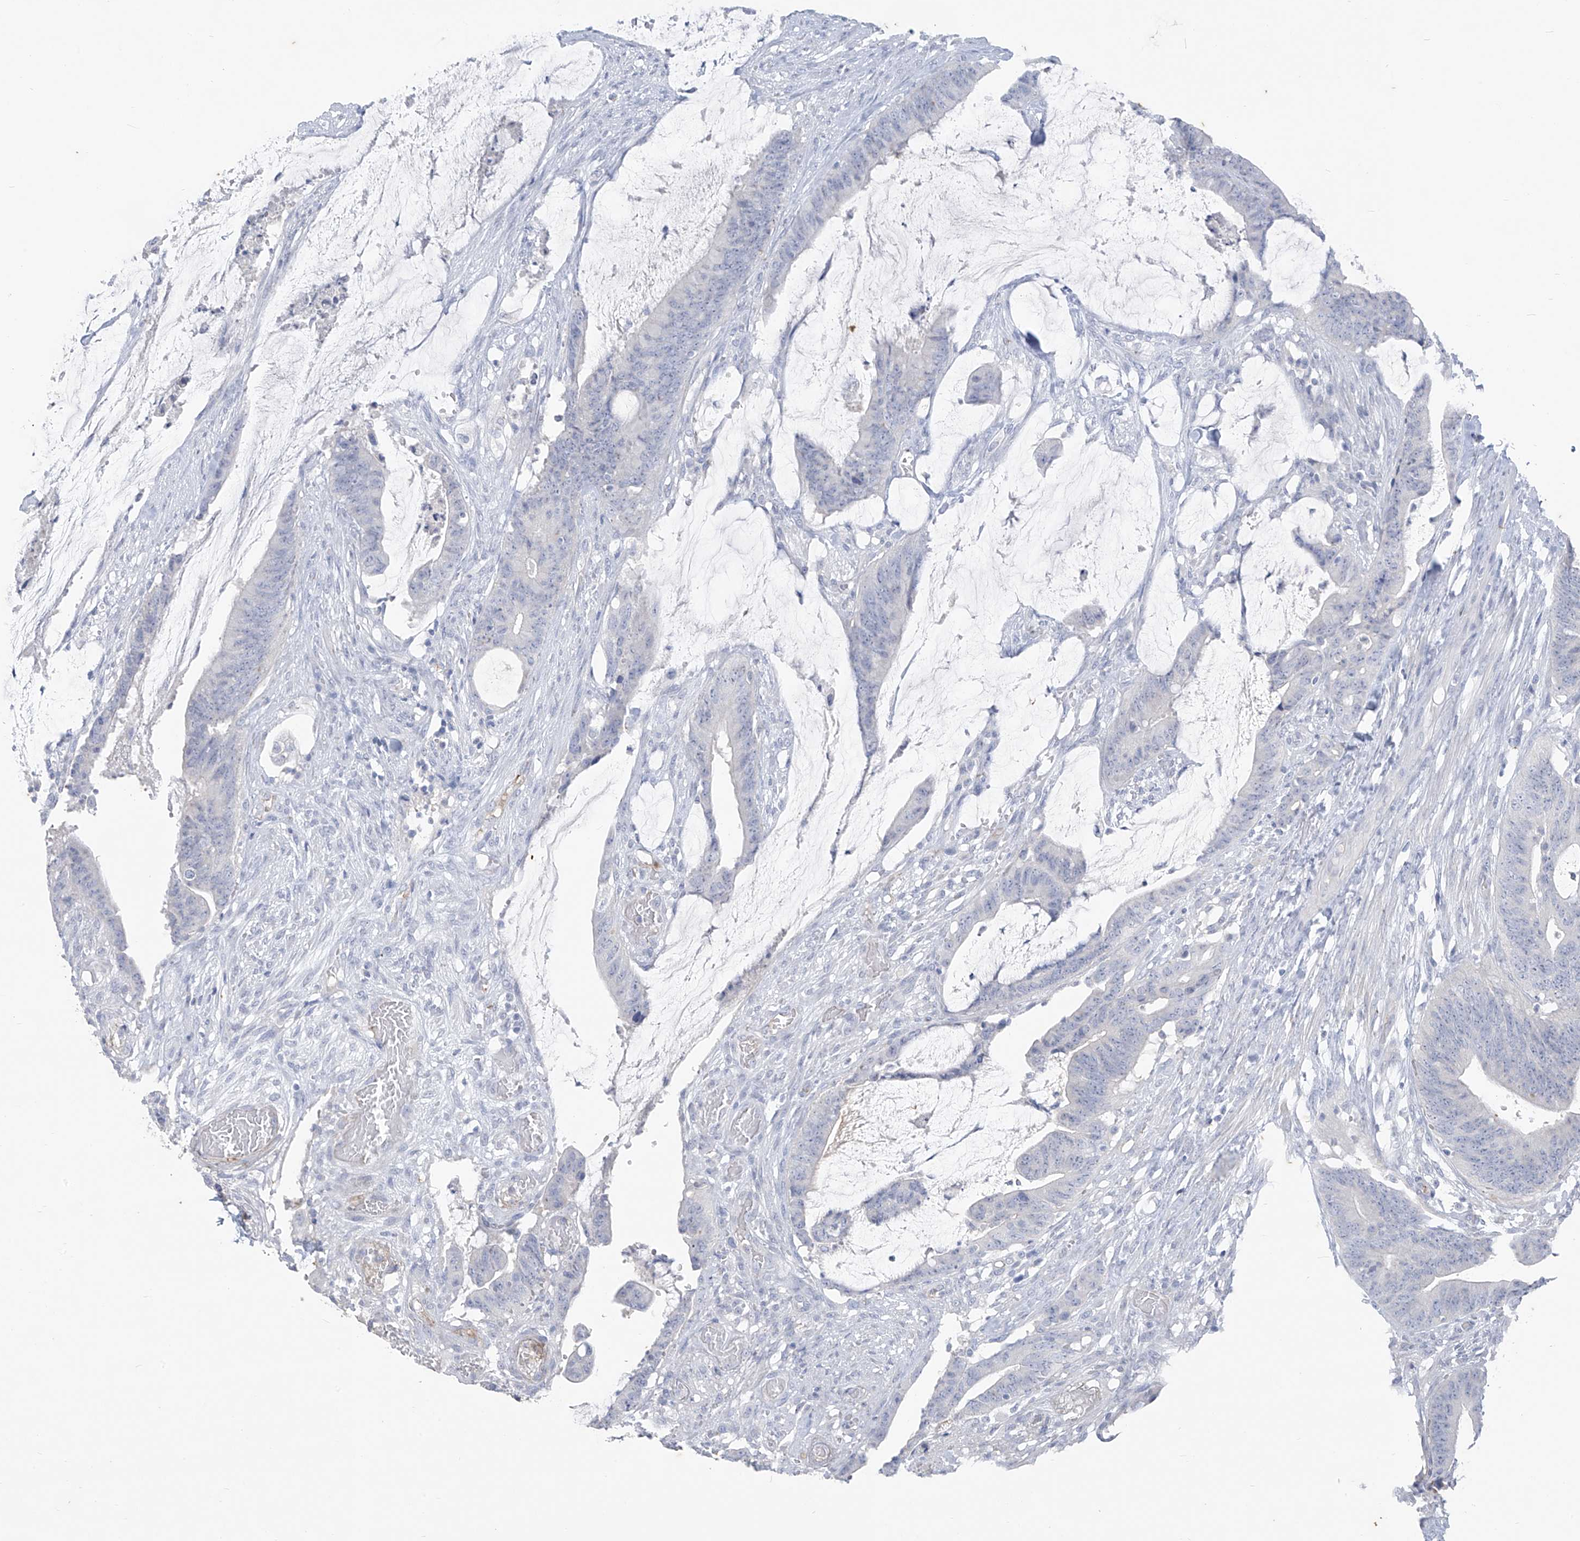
{"staining": {"intensity": "negative", "quantity": "none", "location": "none"}, "tissue": "colorectal cancer", "cell_type": "Tumor cells", "image_type": "cancer", "snomed": [{"axis": "morphology", "description": "Adenocarcinoma, NOS"}, {"axis": "topography", "description": "Rectum"}], "caption": "Immunohistochemistry micrograph of neoplastic tissue: colorectal adenocarcinoma stained with DAB (3,3'-diaminobenzidine) reveals no significant protein positivity in tumor cells.", "gene": "CX3CR1", "patient": {"sex": "female", "age": 66}}